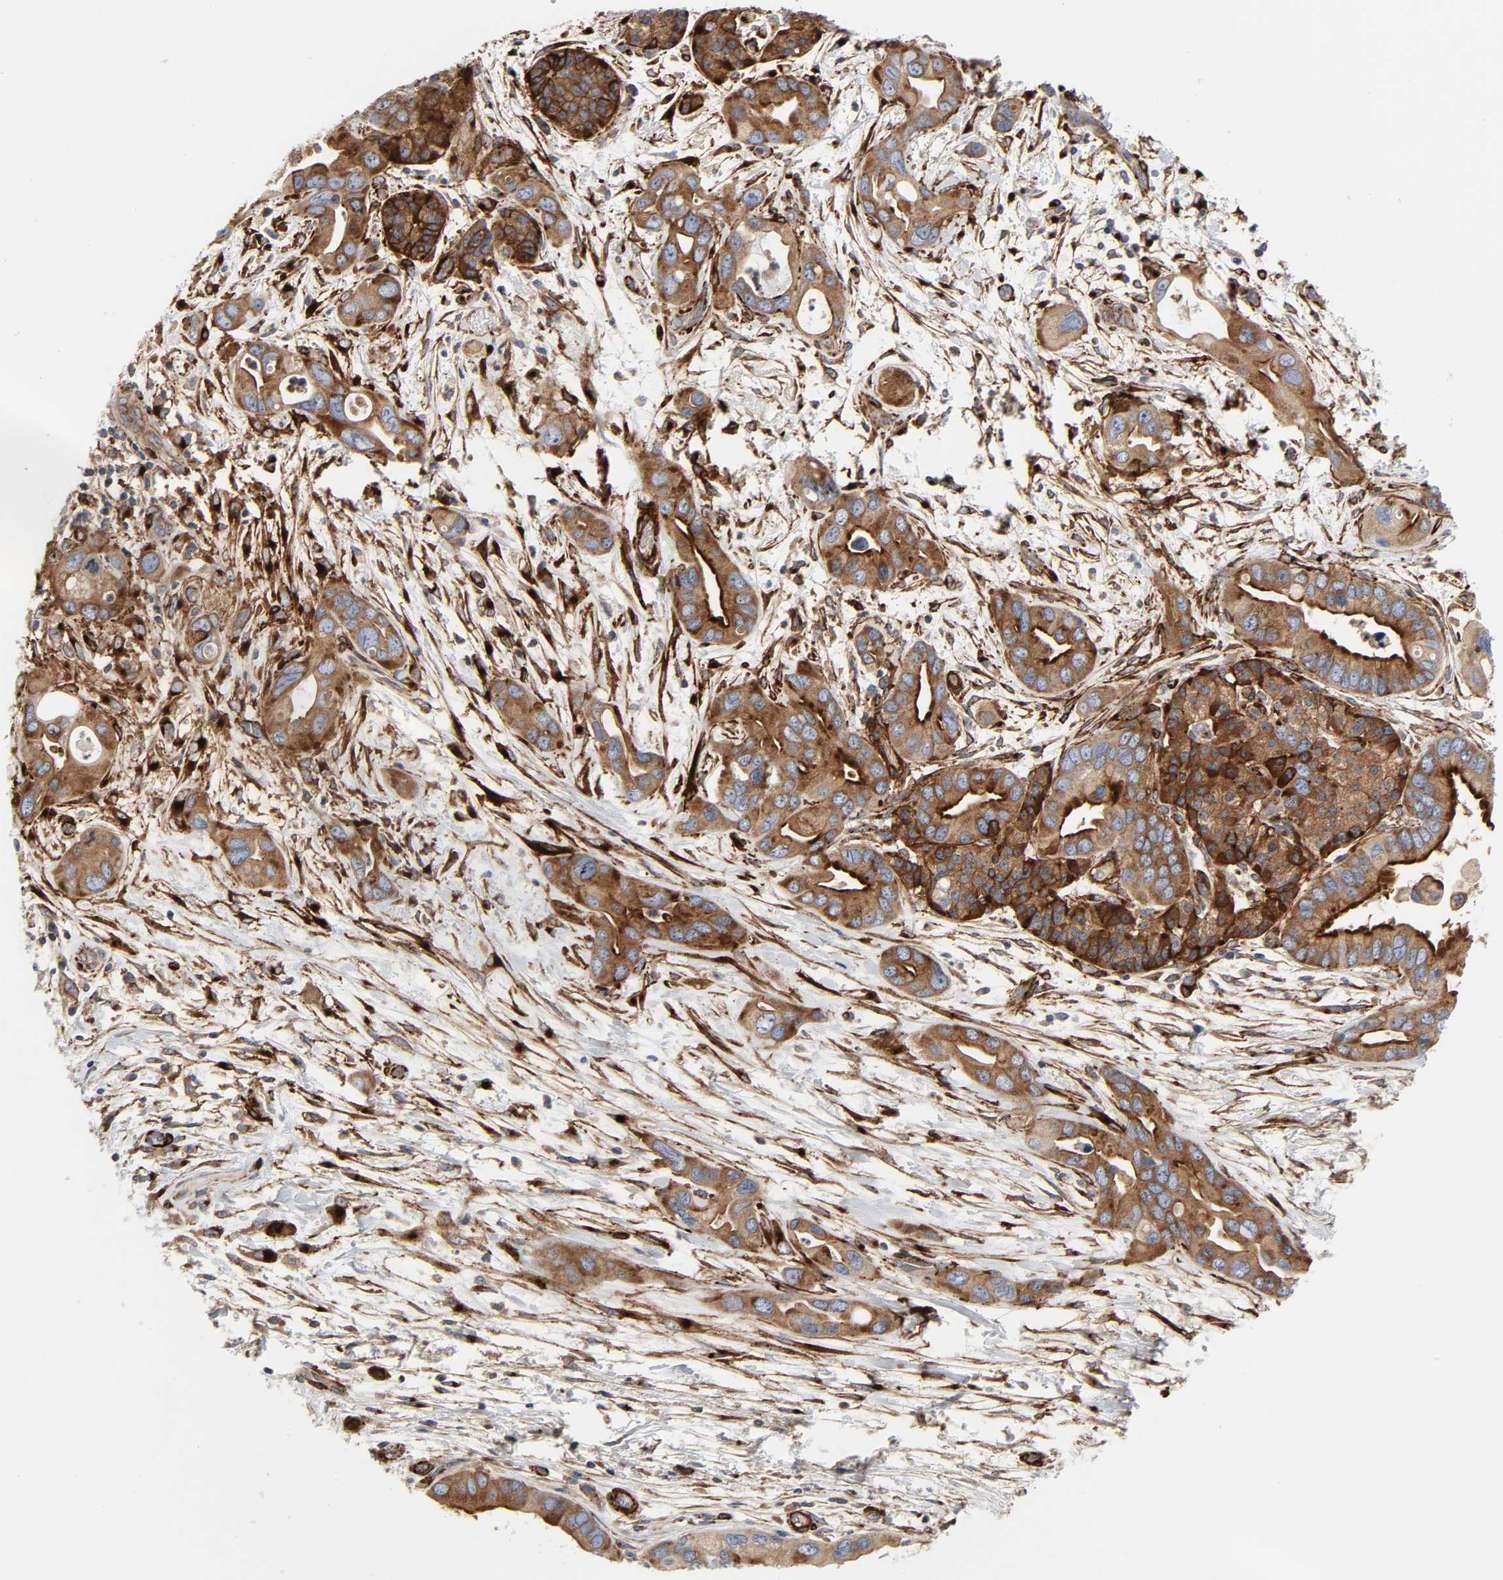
{"staining": {"intensity": "strong", "quantity": ">75%", "location": "cytoplasmic/membranous"}, "tissue": "pancreatic cancer", "cell_type": "Tumor cells", "image_type": "cancer", "snomed": [{"axis": "morphology", "description": "Adenocarcinoma, NOS"}, {"axis": "topography", "description": "Pancreas"}], "caption": "IHC staining of pancreatic adenocarcinoma, which exhibits high levels of strong cytoplasmic/membranous positivity in about >75% of tumor cells indicating strong cytoplasmic/membranous protein staining. The staining was performed using DAB (brown) for protein detection and nuclei were counterstained in hematoxylin (blue).", "gene": "ARHGAP1", "patient": {"sex": "female", "age": 77}}